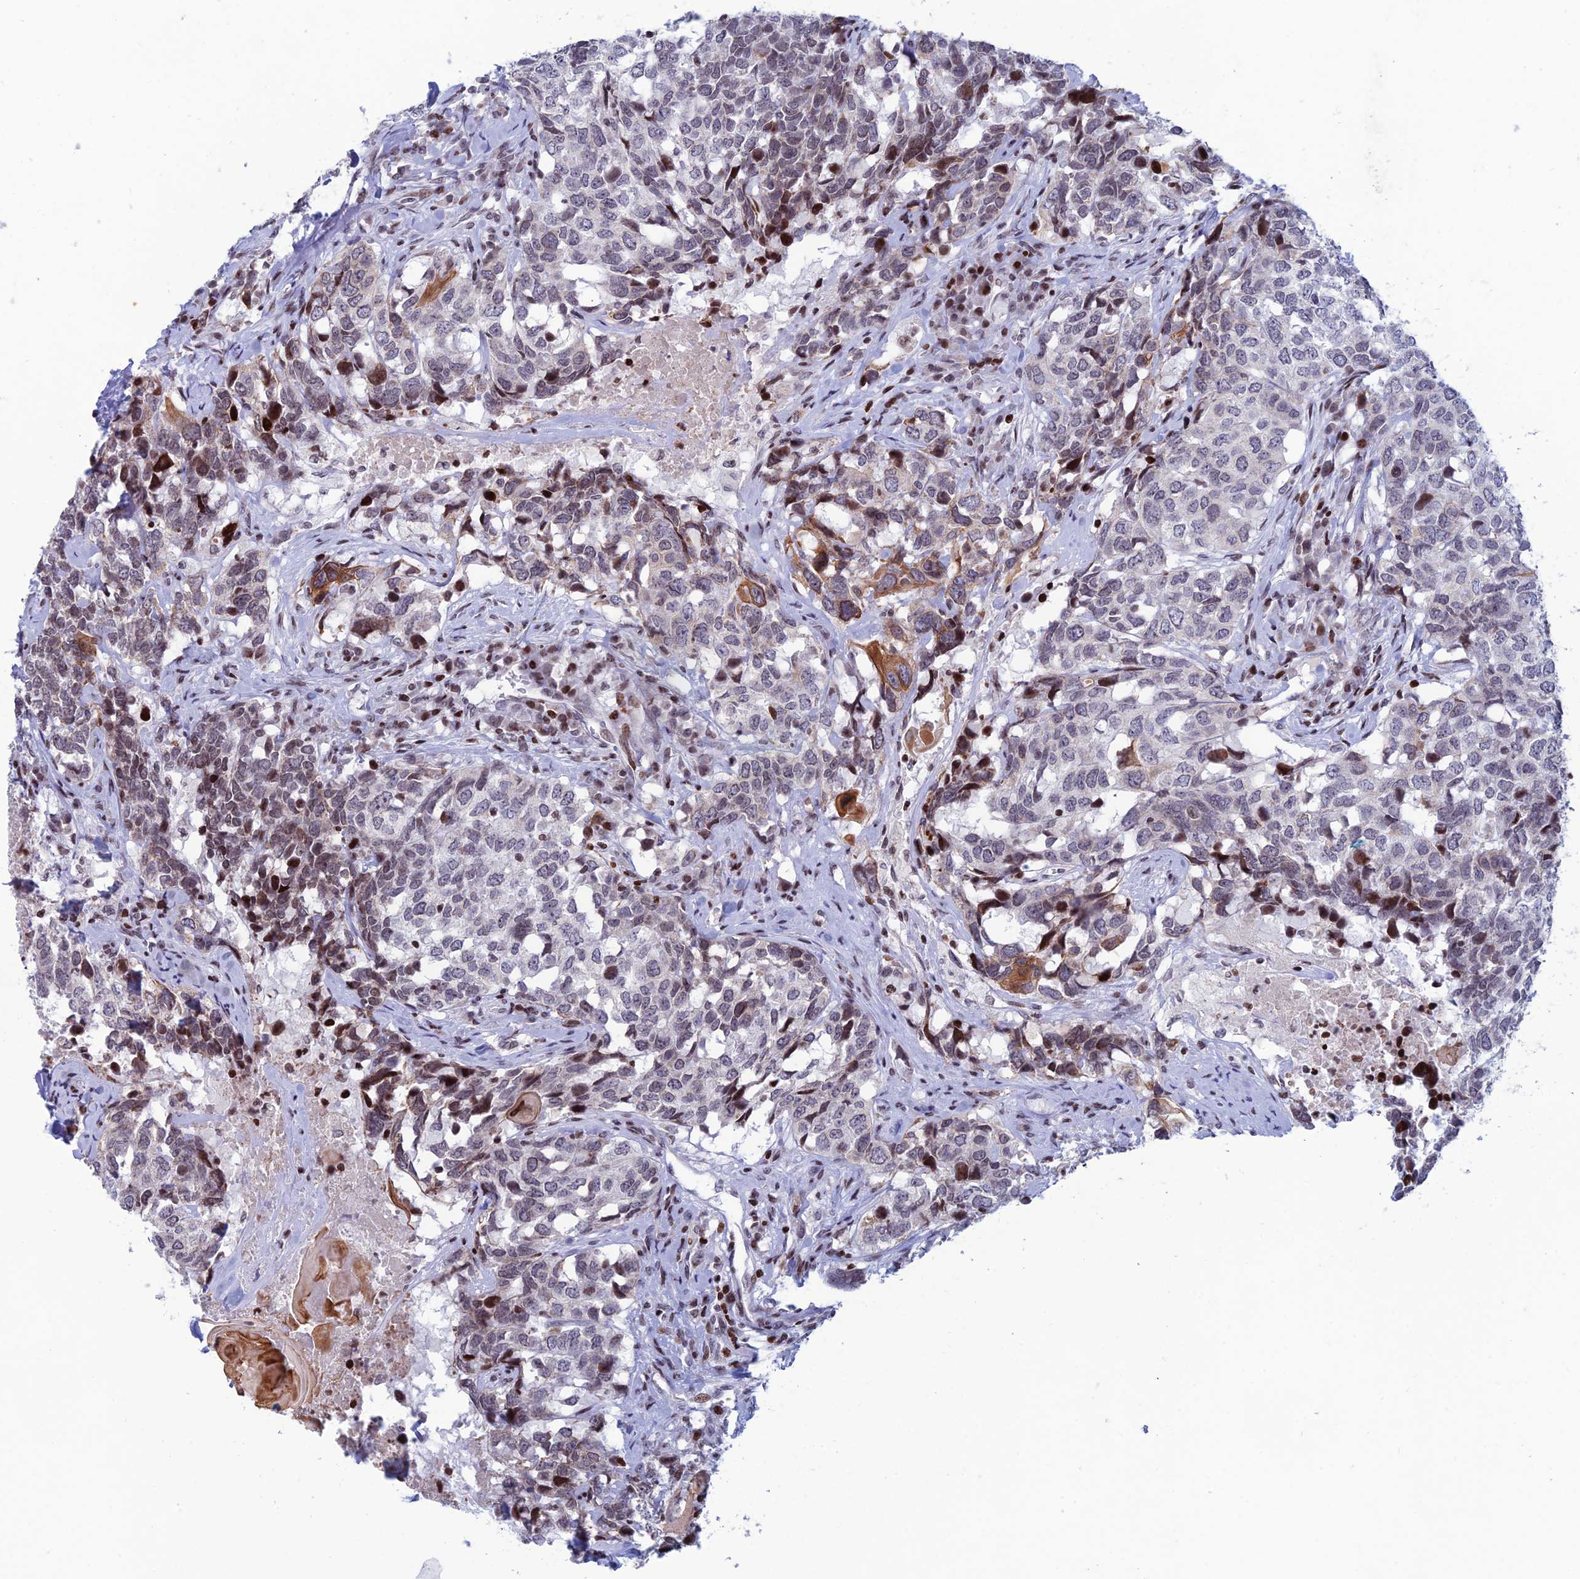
{"staining": {"intensity": "moderate", "quantity": "<25%", "location": "cytoplasmic/membranous,nuclear"}, "tissue": "head and neck cancer", "cell_type": "Tumor cells", "image_type": "cancer", "snomed": [{"axis": "morphology", "description": "Squamous cell carcinoma, NOS"}, {"axis": "topography", "description": "Head-Neck"}], "caption": "A brown stain labels moderate cytoplasmic/membranous and nuclear expression of a protein in human squamous cell carcinoma (head and neck) tumor cells. The staining was performed using DAB, with brown indicating positive protein expression. Nuclei are stained blue with hematoxylin.", "gene": "AFF3", "patient": {"sex": "male", "age": 66}}